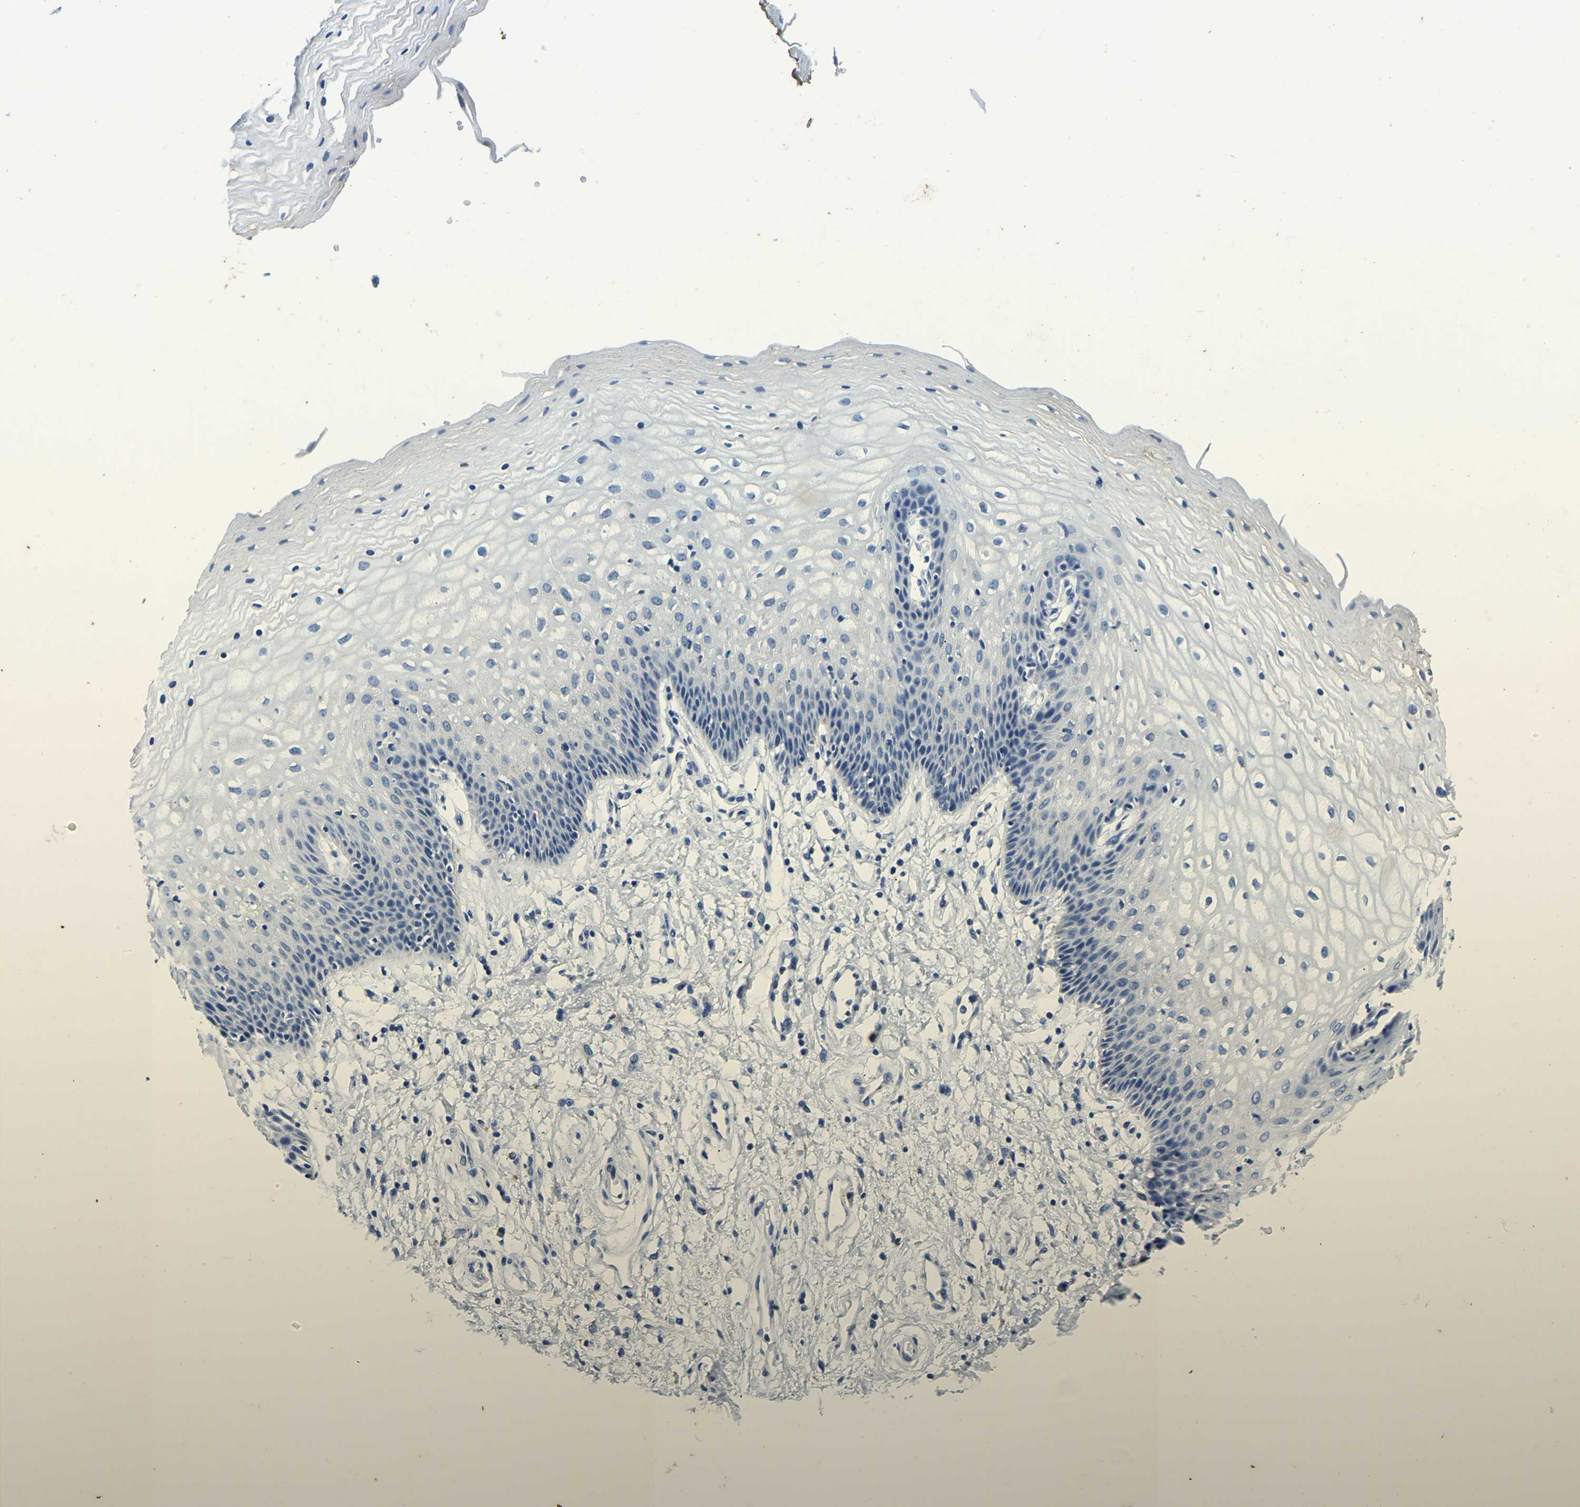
{"staining": {"intensity": "negative", "quantity": "none", "location": "none"}, "tissue": "vagina", "cell_type": "Squamous epithelial cells", "image_type": "normal", "snomed": [{"axis": "morphology", "description": "Normal tissue, NOS"}, {"axis": "topography", "description": "Vagina"}], "caption": "Vagina stained for a protein using immunohistochemistry (IHC) reveals no expression squamous epithelial cells.", "gene": "UBN2", "patient": {"sex": "female", "age": 34}}